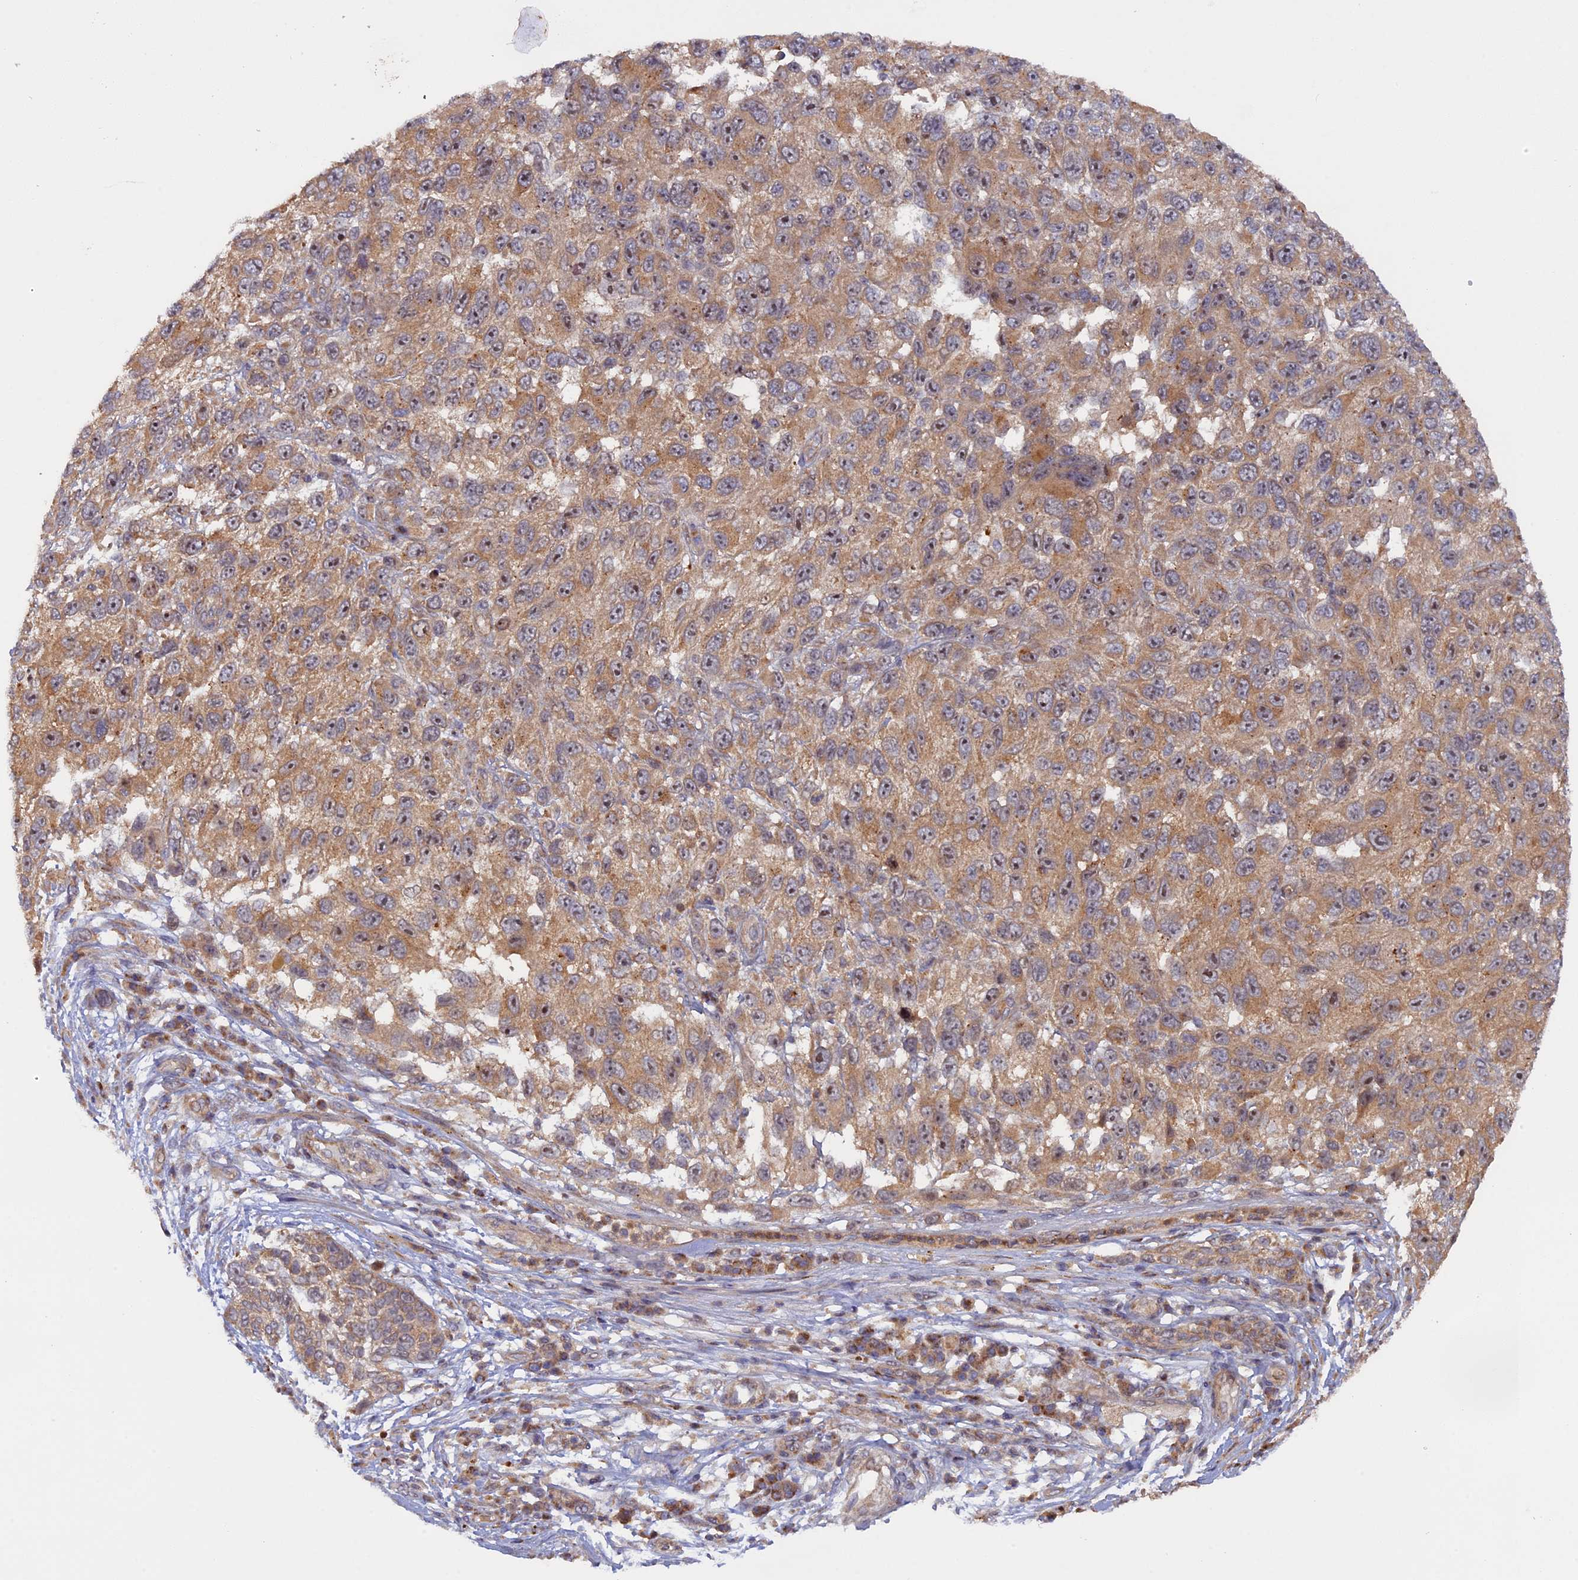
{"staining": {"intensity": "moderate", "quantity": ">75%", "location": "cytoplasmic/membranous,nuclear"}, "tissue": "melanoma", "cell_type": "Tumor cells", "image_type": "cancer", "snomed": [{"axis": "morphology", "description": "Malignant melanoma, NOS"}, {"axis": "topography", "description": "Skin"}], "caption": "Immunohistochemistry photomicrograph of neoplastic tissue: malignant melanoma stained using IHC shows medium levels of moderate protein expression localized specifically in the cytoplasmic/membranous and nuclear of tumor cells, appearing as a cytoplasmic/membranous and nuclear brown color.", "gene": "FERMT1", "patient": {"sex": "female", "age": 96}}